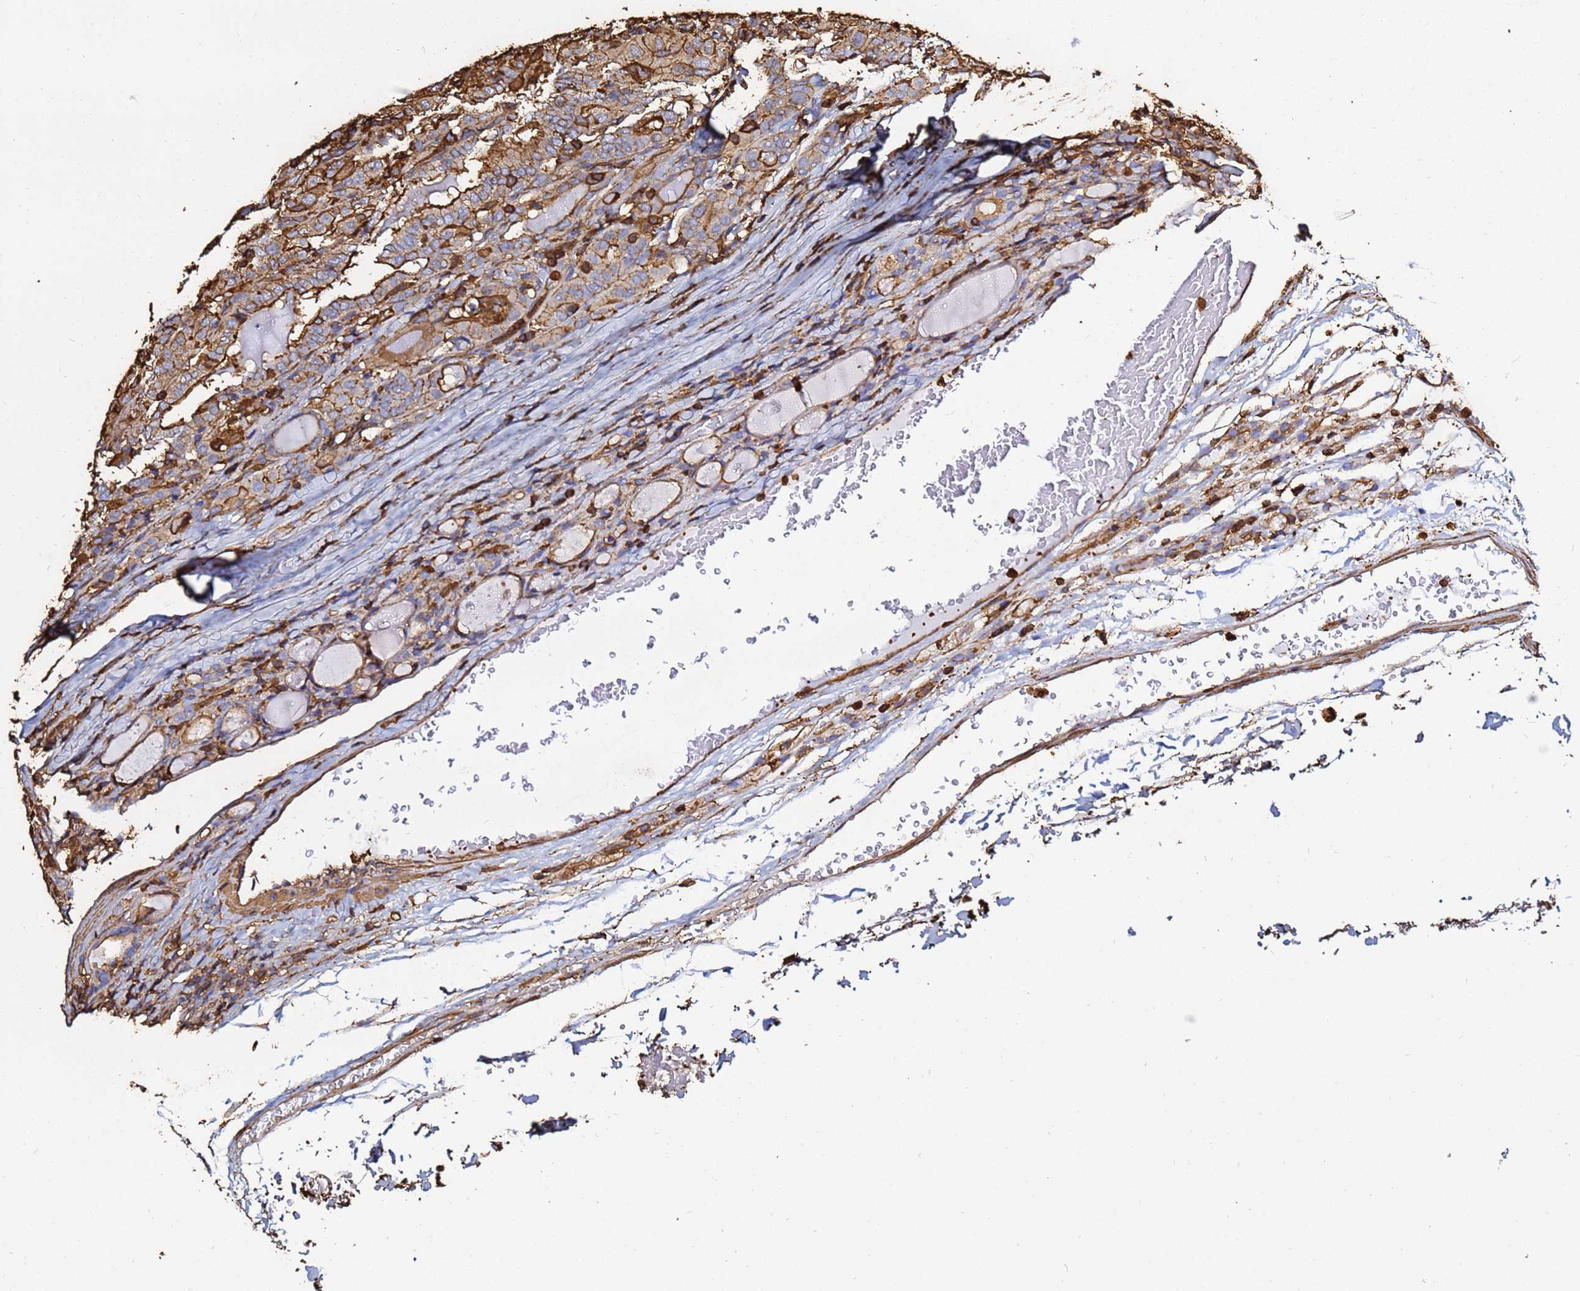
{"staining": {"intensity": "strong", "quantity": ">75%", "location": "cytoplasmic/membranous"}, "tissue": "thyroid cancer", "cell_type": "Tumor cells", "image_type": "cancer", "snomed": [{"axis": "morphology", "description": "Papillary adenocarcinoma, NOS"}, {"axis": "topography", "description": "Thyroid gland"}], "caption": "Immunohistochemistry (IHC) (DAB) staining of thyroid cancer reveals strong cytoplasmic/membranous protein staining in about >75% of tumor cells. (DAB = brown stain, brightfield microscopy at high magnification).", "gene": "ACTB", "patient": {"sex": "female", "age": 72}}